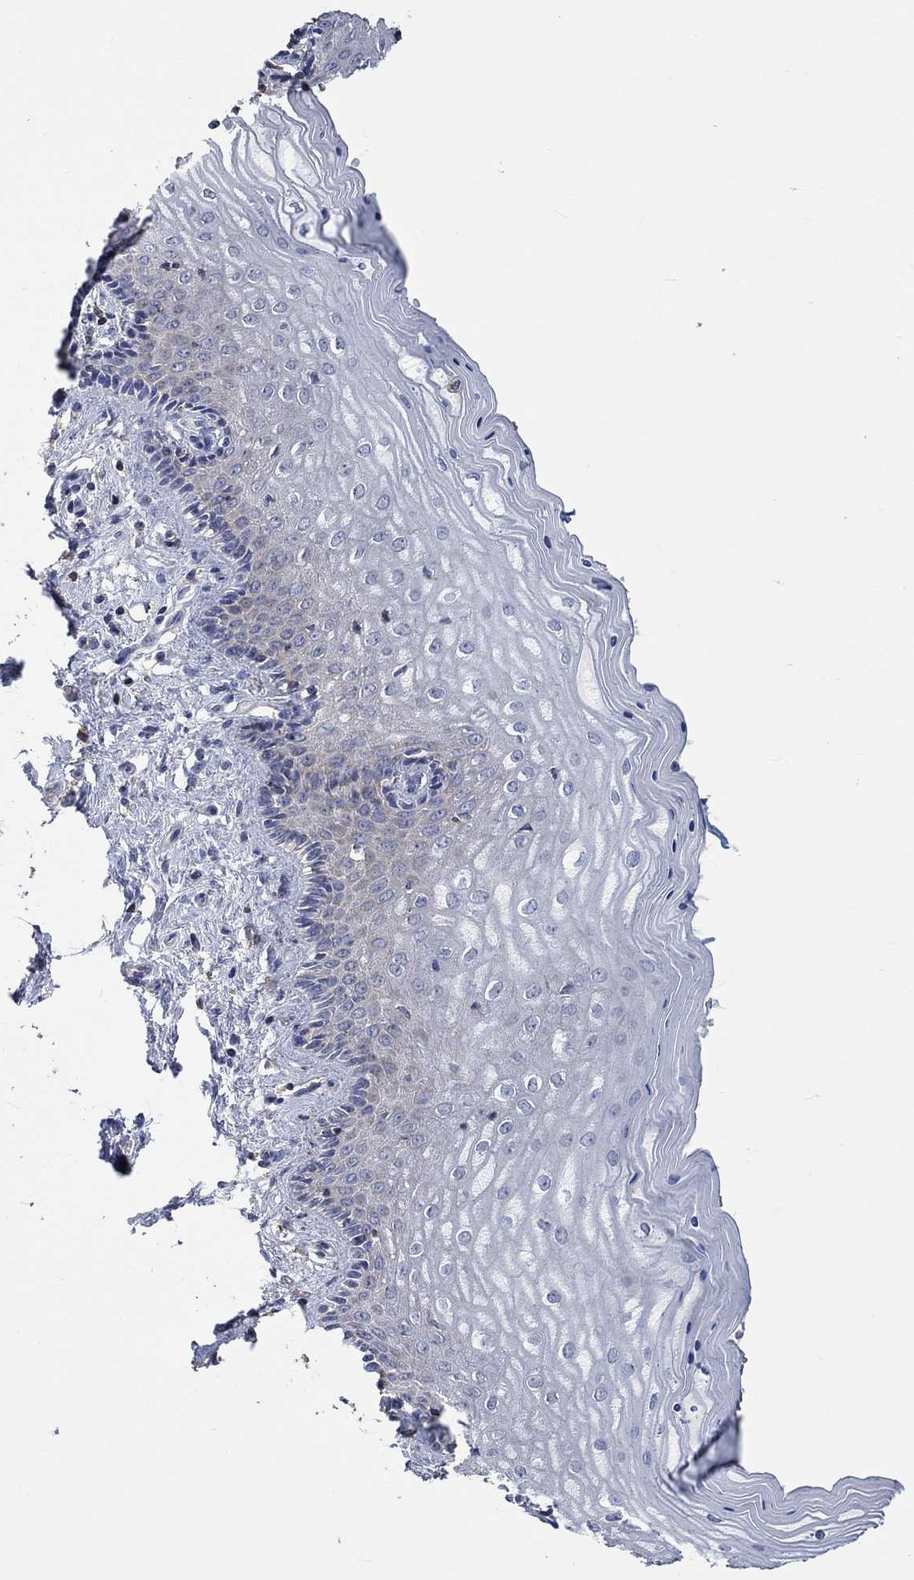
{"staining": {"intensity": "negative", "quantity": "none", "location": "none"}, "tissue": "vagina", "cell_type": "Squamous epithelial cells", "image_type": "normal", "snomed": [{"axis": "morphology", "description": "Normal tissue, NOS"}, {"axis": "topography", "description": "Vagina"}], "caption": "Protein analysis of unremarkable vagina exhibits no significant staining in squamous epithelial cells.", "gene": "TNFAIP8L3", "patient": {"sex": "female", "age": 45}}